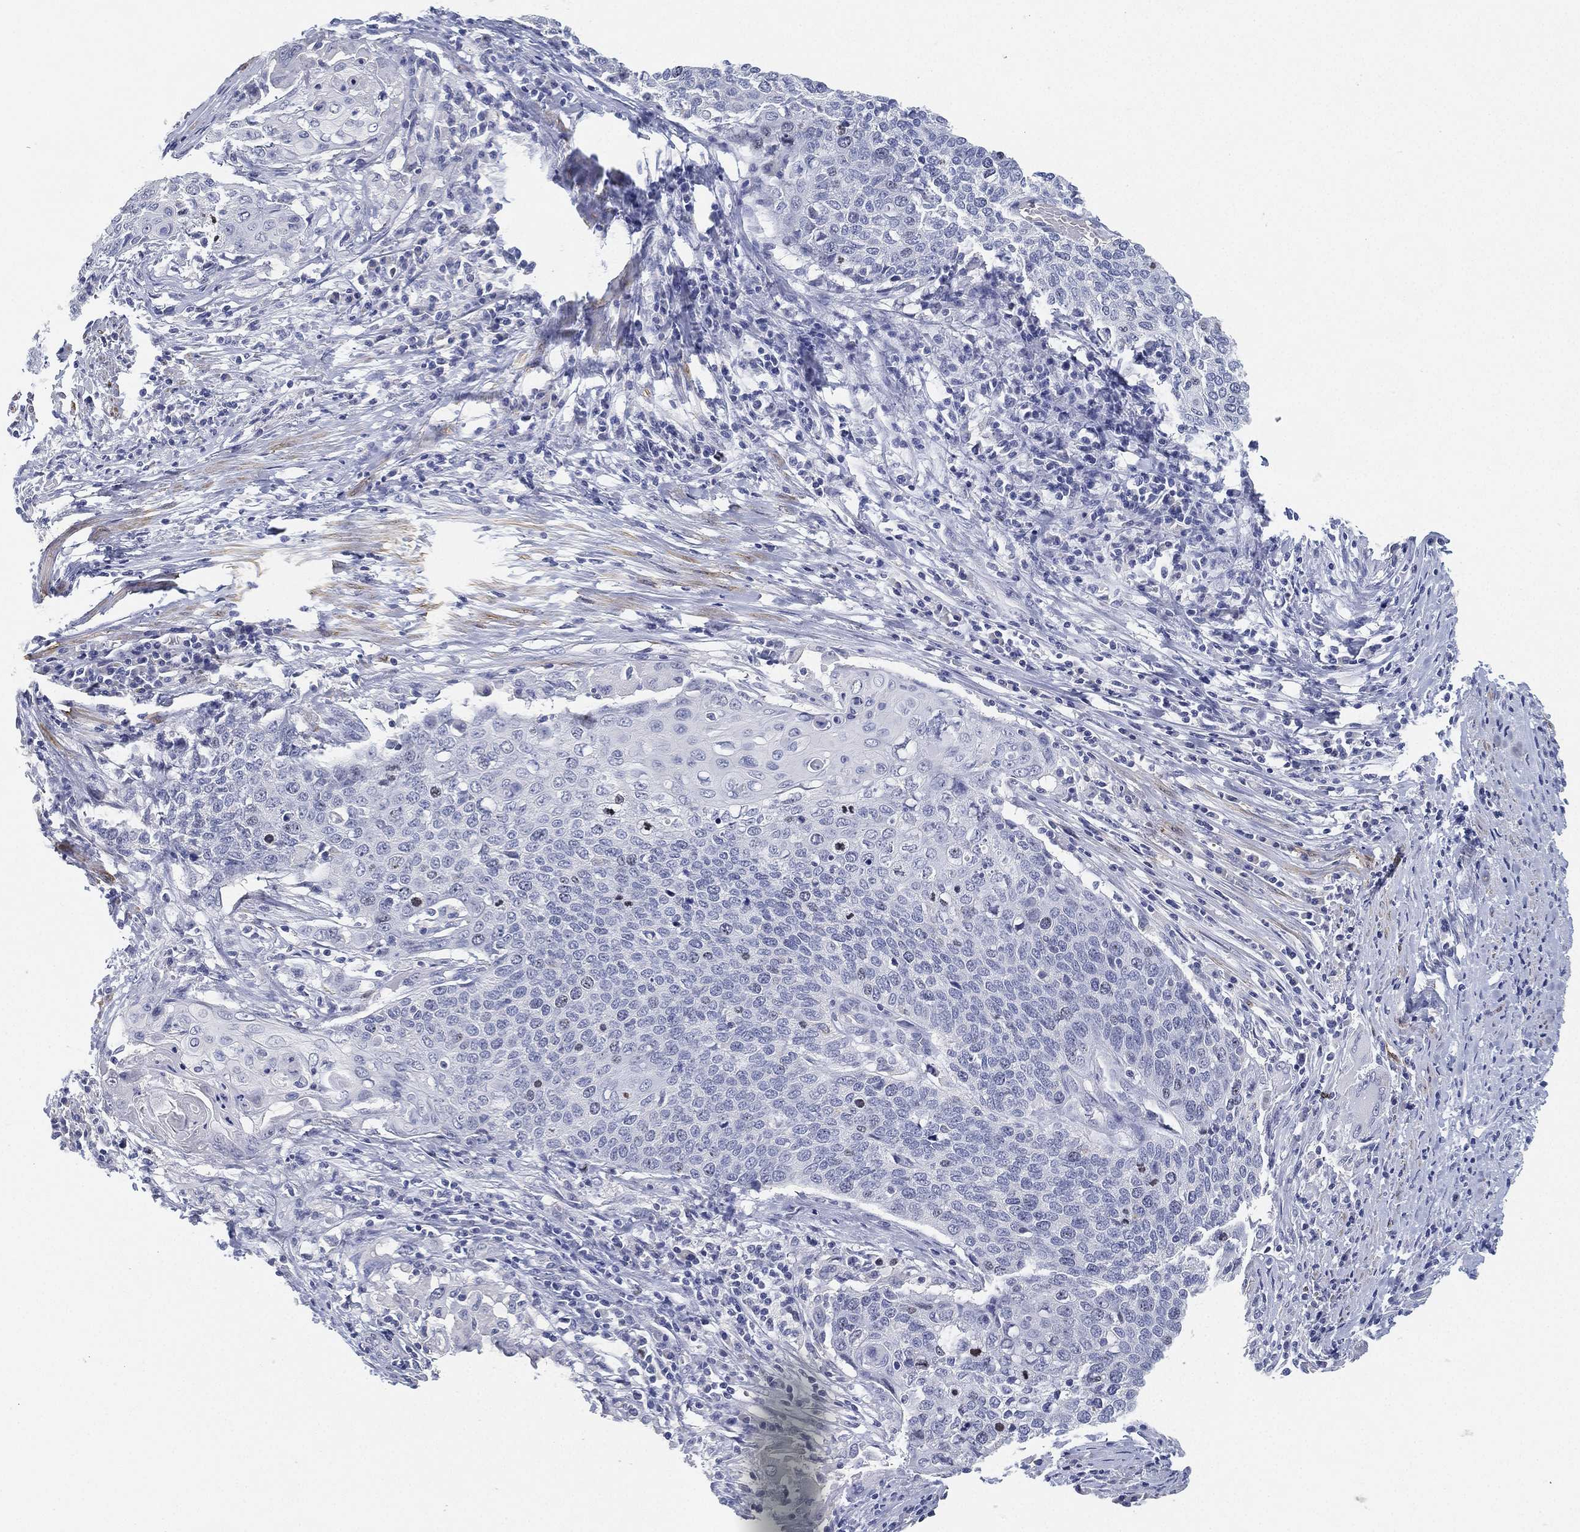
{"staining": {"intensity": "negative", "quantity": "none", "location": "none"}, "tissue": "cervical cancer", "cell_type": "Tumor cells", "image_type": "cancer", "snomed": [{"axis": "morphology", "description": "Squamous cell carcinoma, NOS"}, {"axis": "topography", "description": "Cervix"}], "caption": "Tumor cells show no significant staining in cervical squamous cell carcinoma.", "gene": "FAM187B", "patient": {"sex": "female", "age": 39}}